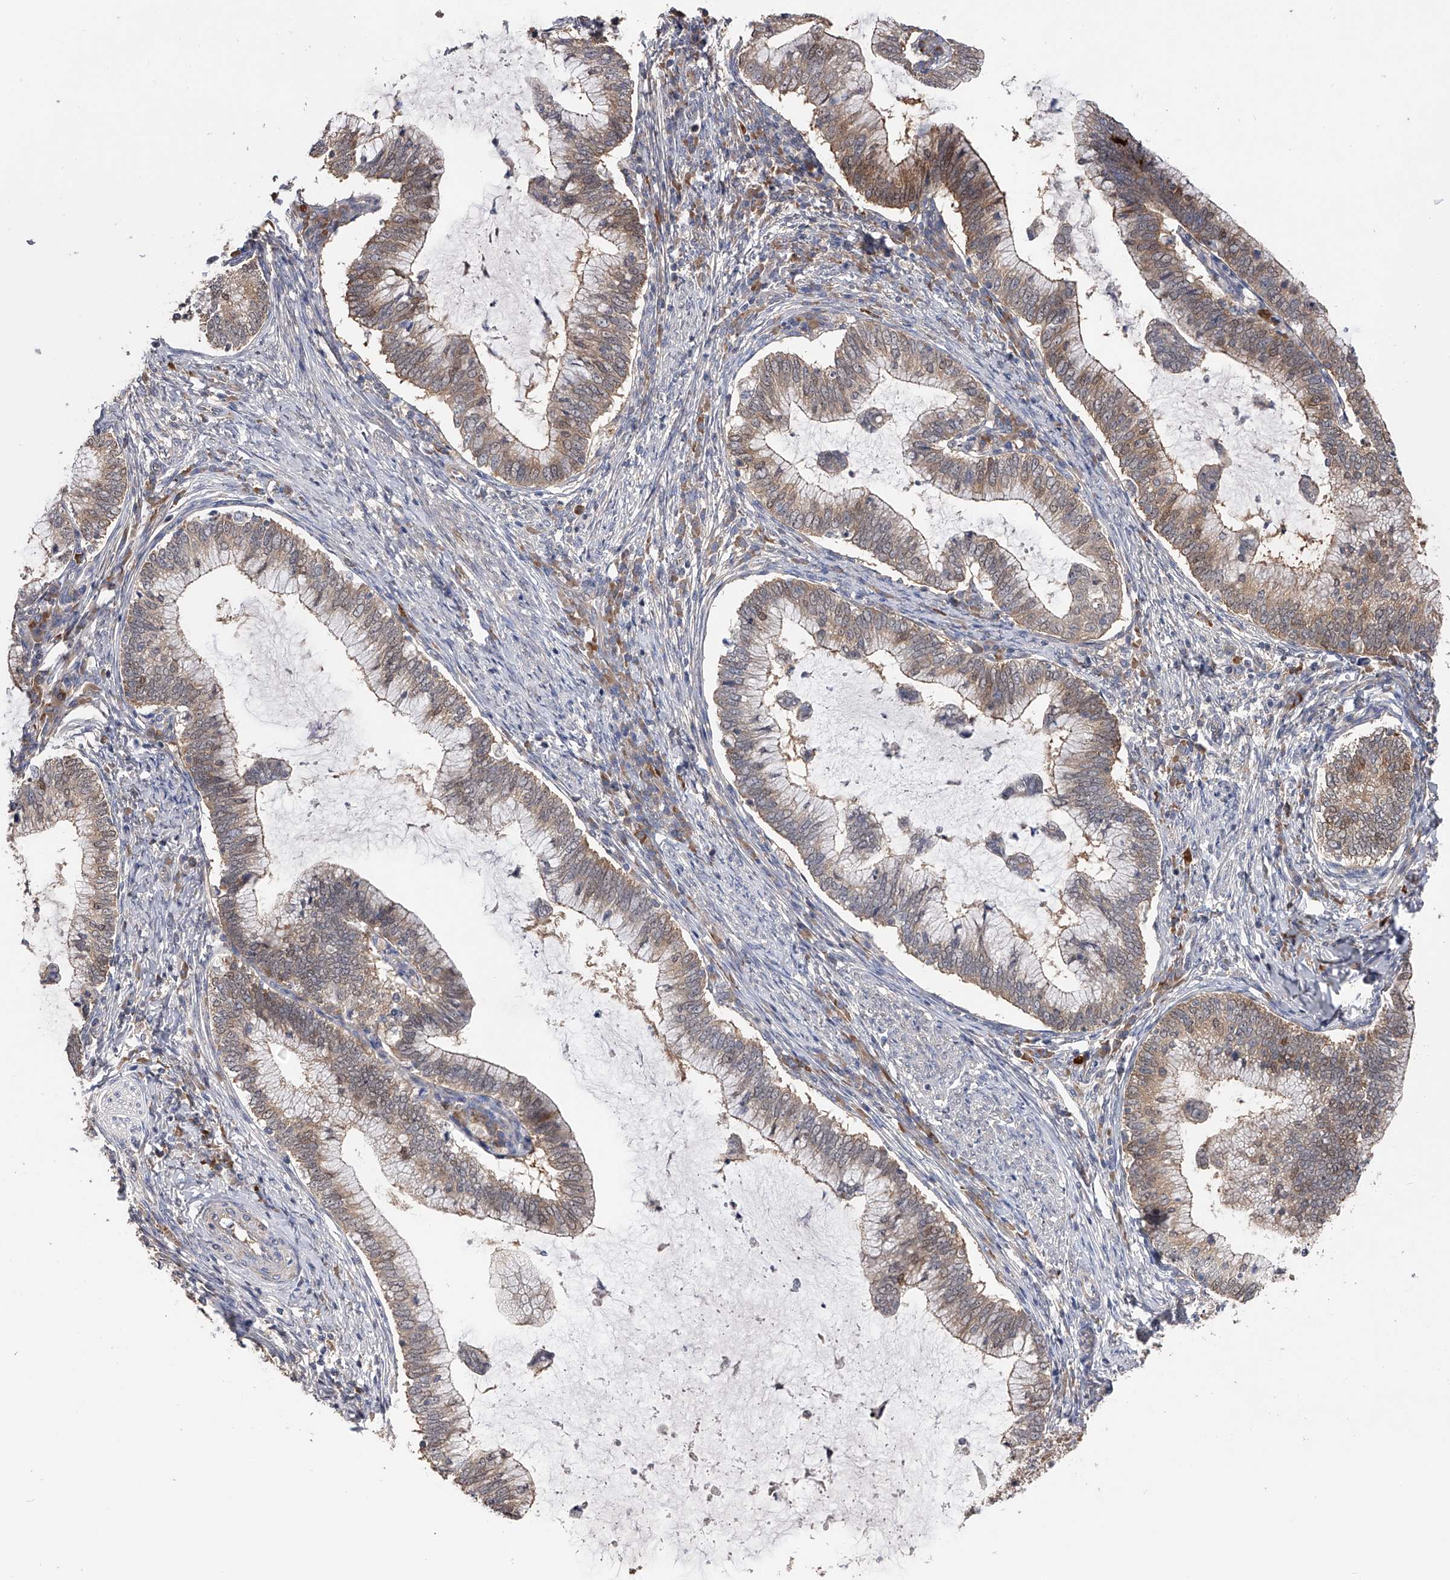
{"staining": {"intensity": "weak", "quantity": "<25%", "location": "cytoplasmic/membranous"}, "tissue": "cervical cancer", "cell_type": "Tumor cells", "image_type": "cancer", "snomed": [{"axis": "morphology", "description": "Adenocarcinoma, NOS"}, {"axis": "topography", "description": "Cervix"}], "caption": "There is no significant staining in tumor cells of cervical cancer (adenocarcinoma). (DAB immunohistochemistry (IHC), high magnification).", "gene": "CFAP298", "patient": {"sex": "female", "age": 36}}